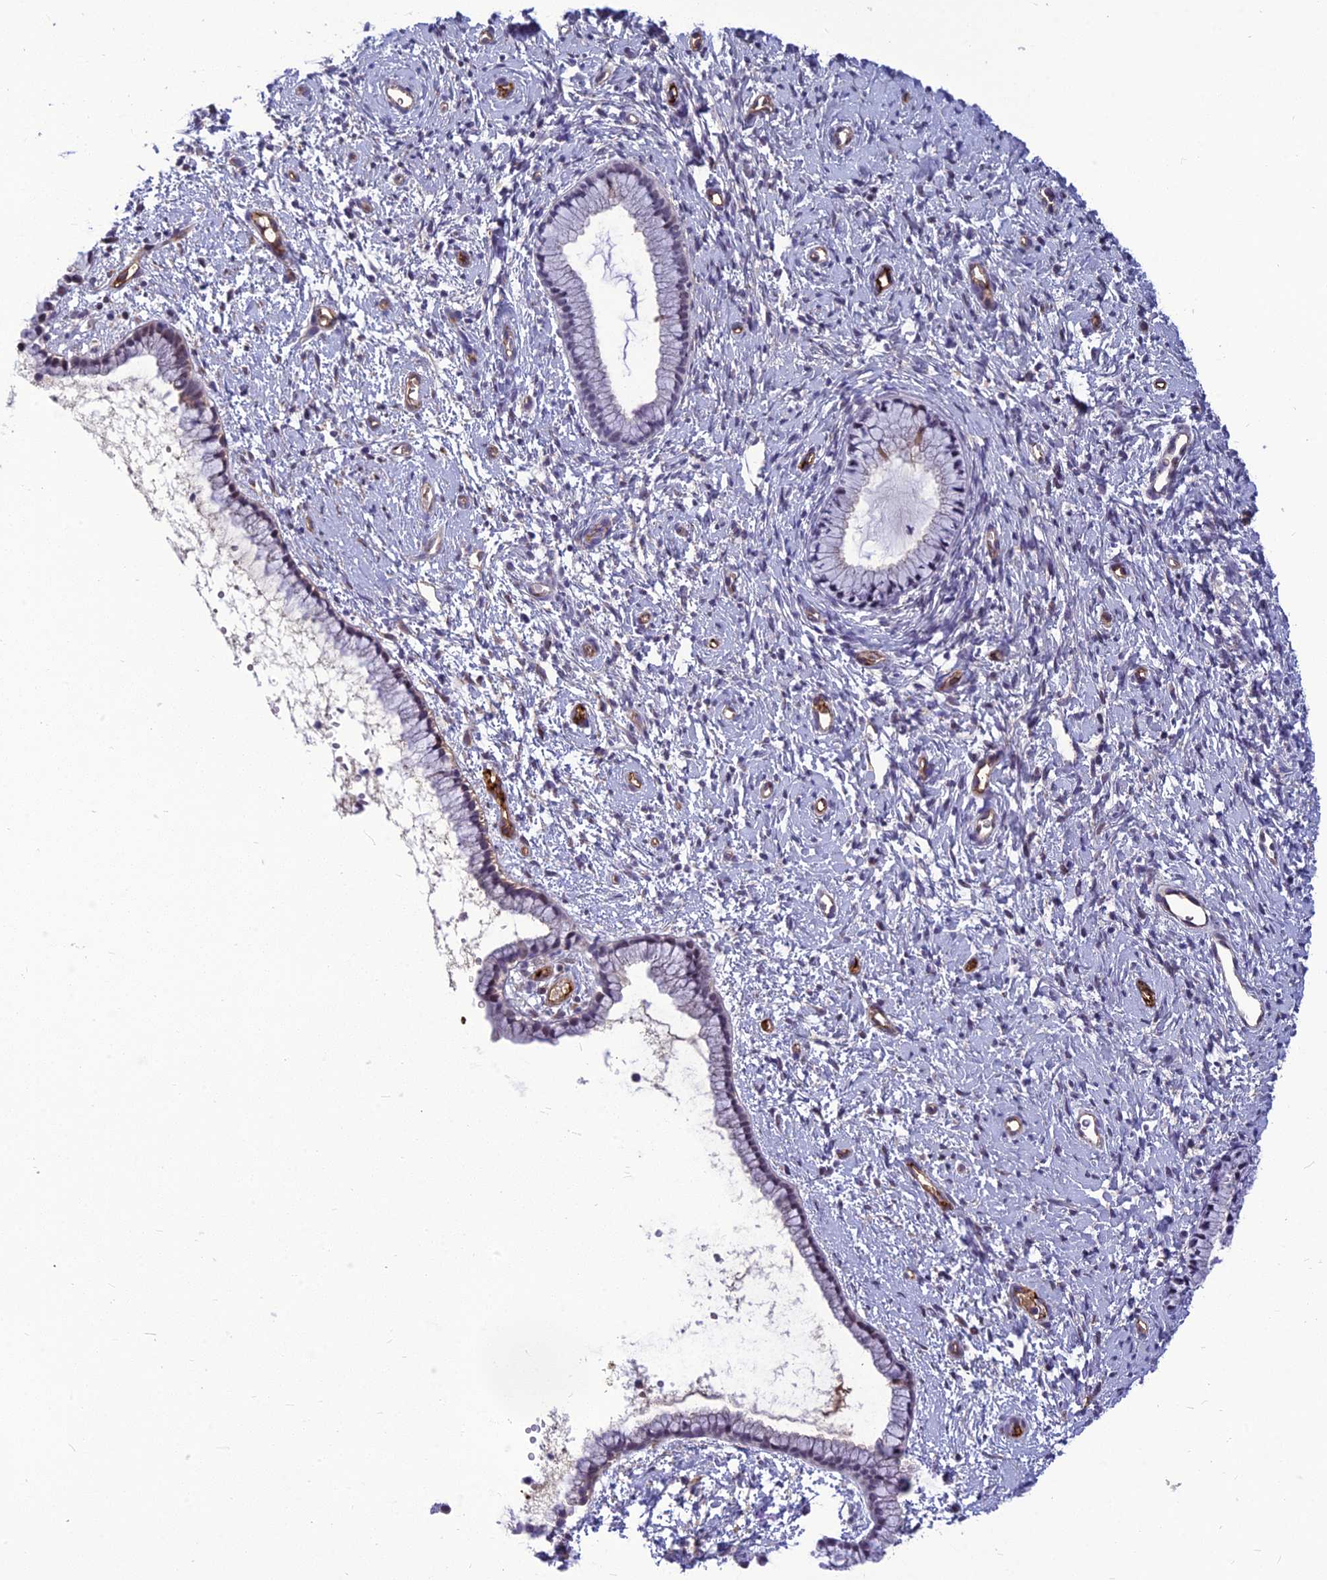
{"staining": {"intensity": "negative", "quantity": "none", "location": "none"}, "tissue": "cervix", "cell_type": "Glandular cells", "image_type": "normal", "snomed": [{"axis": "morphology", "description": "Normal tissue, NOS"}, {"axis": "topography", "description": "Cervix"}], "caption": "Immunohistochemistry of benign human cervix reveals no staining in glandular cells.", "gene": "CLEC11A", "patient": {"sex": "female", "age": 57}}